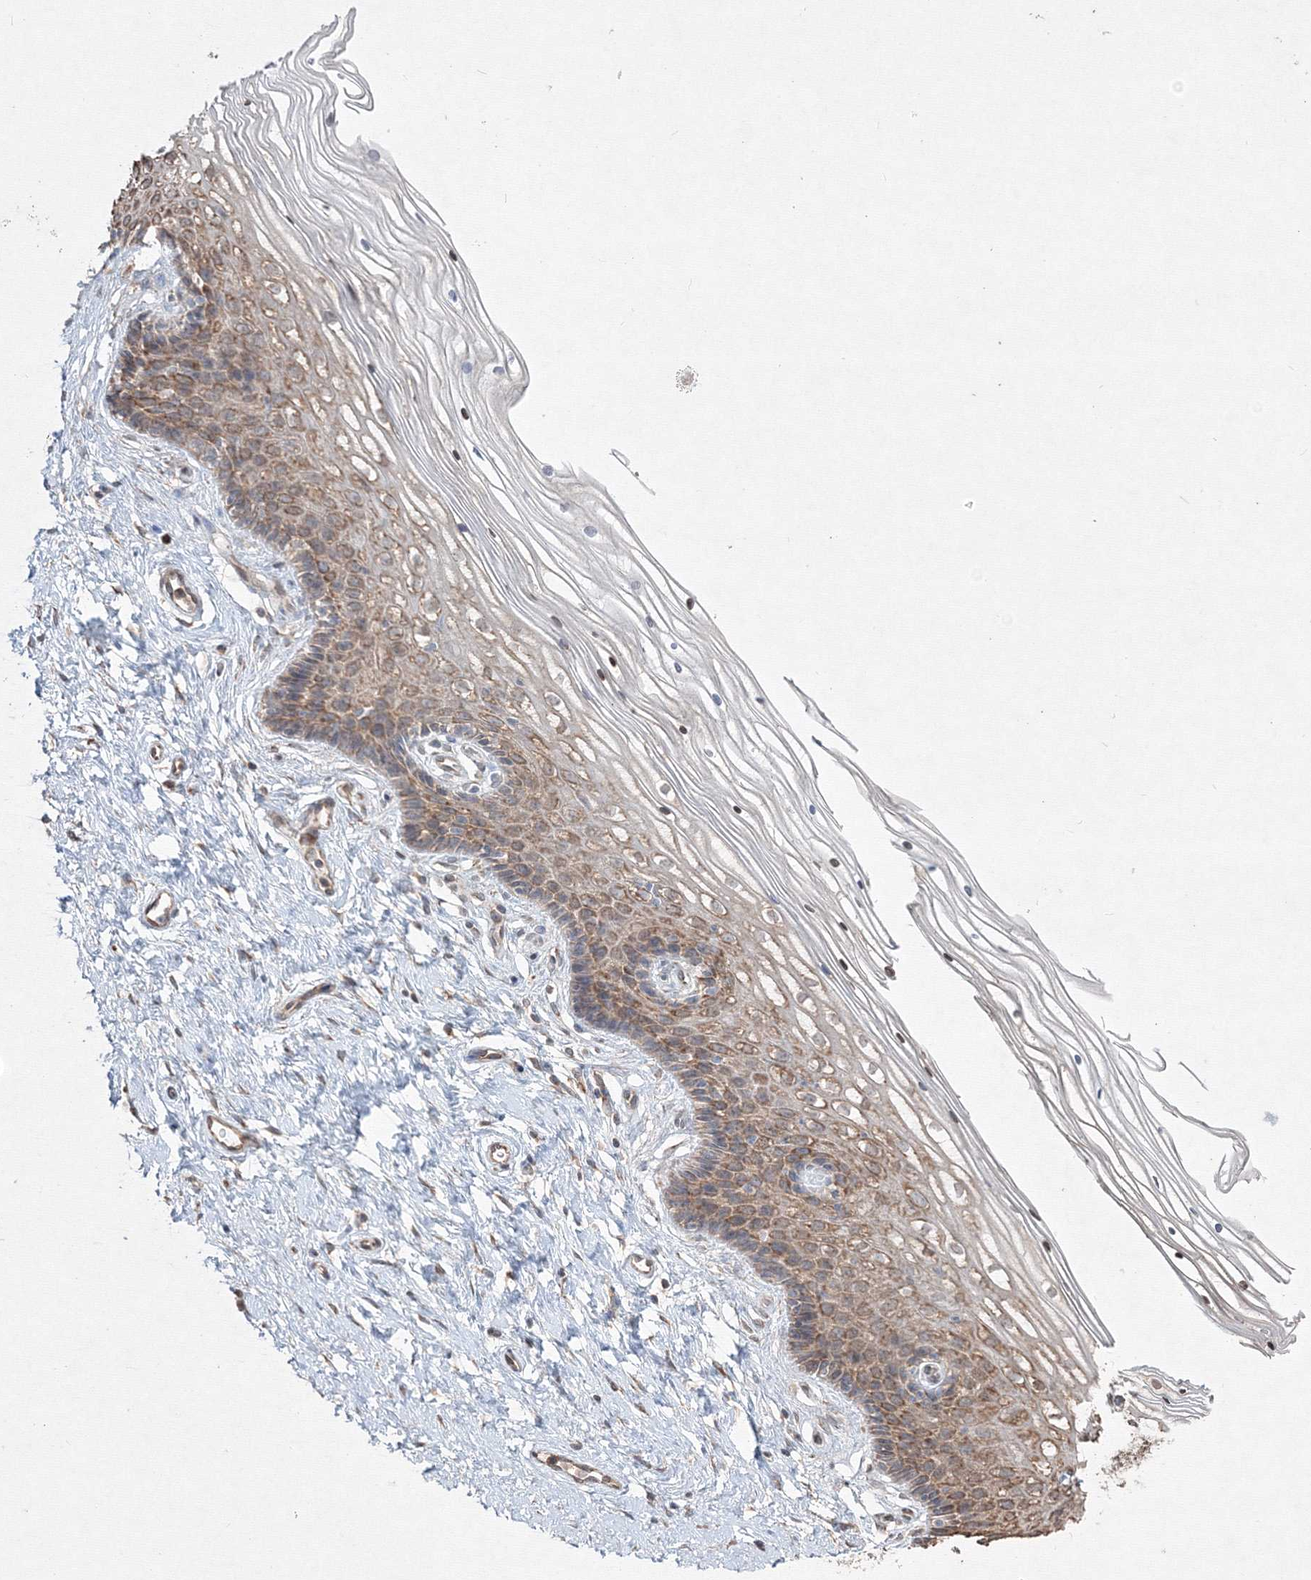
{"staining": {"intensity": "moderate", "quantity": "25%-75%", "location": "cytoplasmic/membranous"}, "tissue": "cervix", "cell_type": "Glandular cells", "image_type": "normal", "snomed": [{"axis": "morphology", "description": "Normal tissue, NOS"}, {"axis": "topography", "description": "Cervix"}], "caption": "Protein staining of normal cervix reveals moderate cytoplasmic/membranous expression in about 25%-75% of glandular cells.", "gene": "FBXL8", "patient": {"sex": "female", "age": 33}}